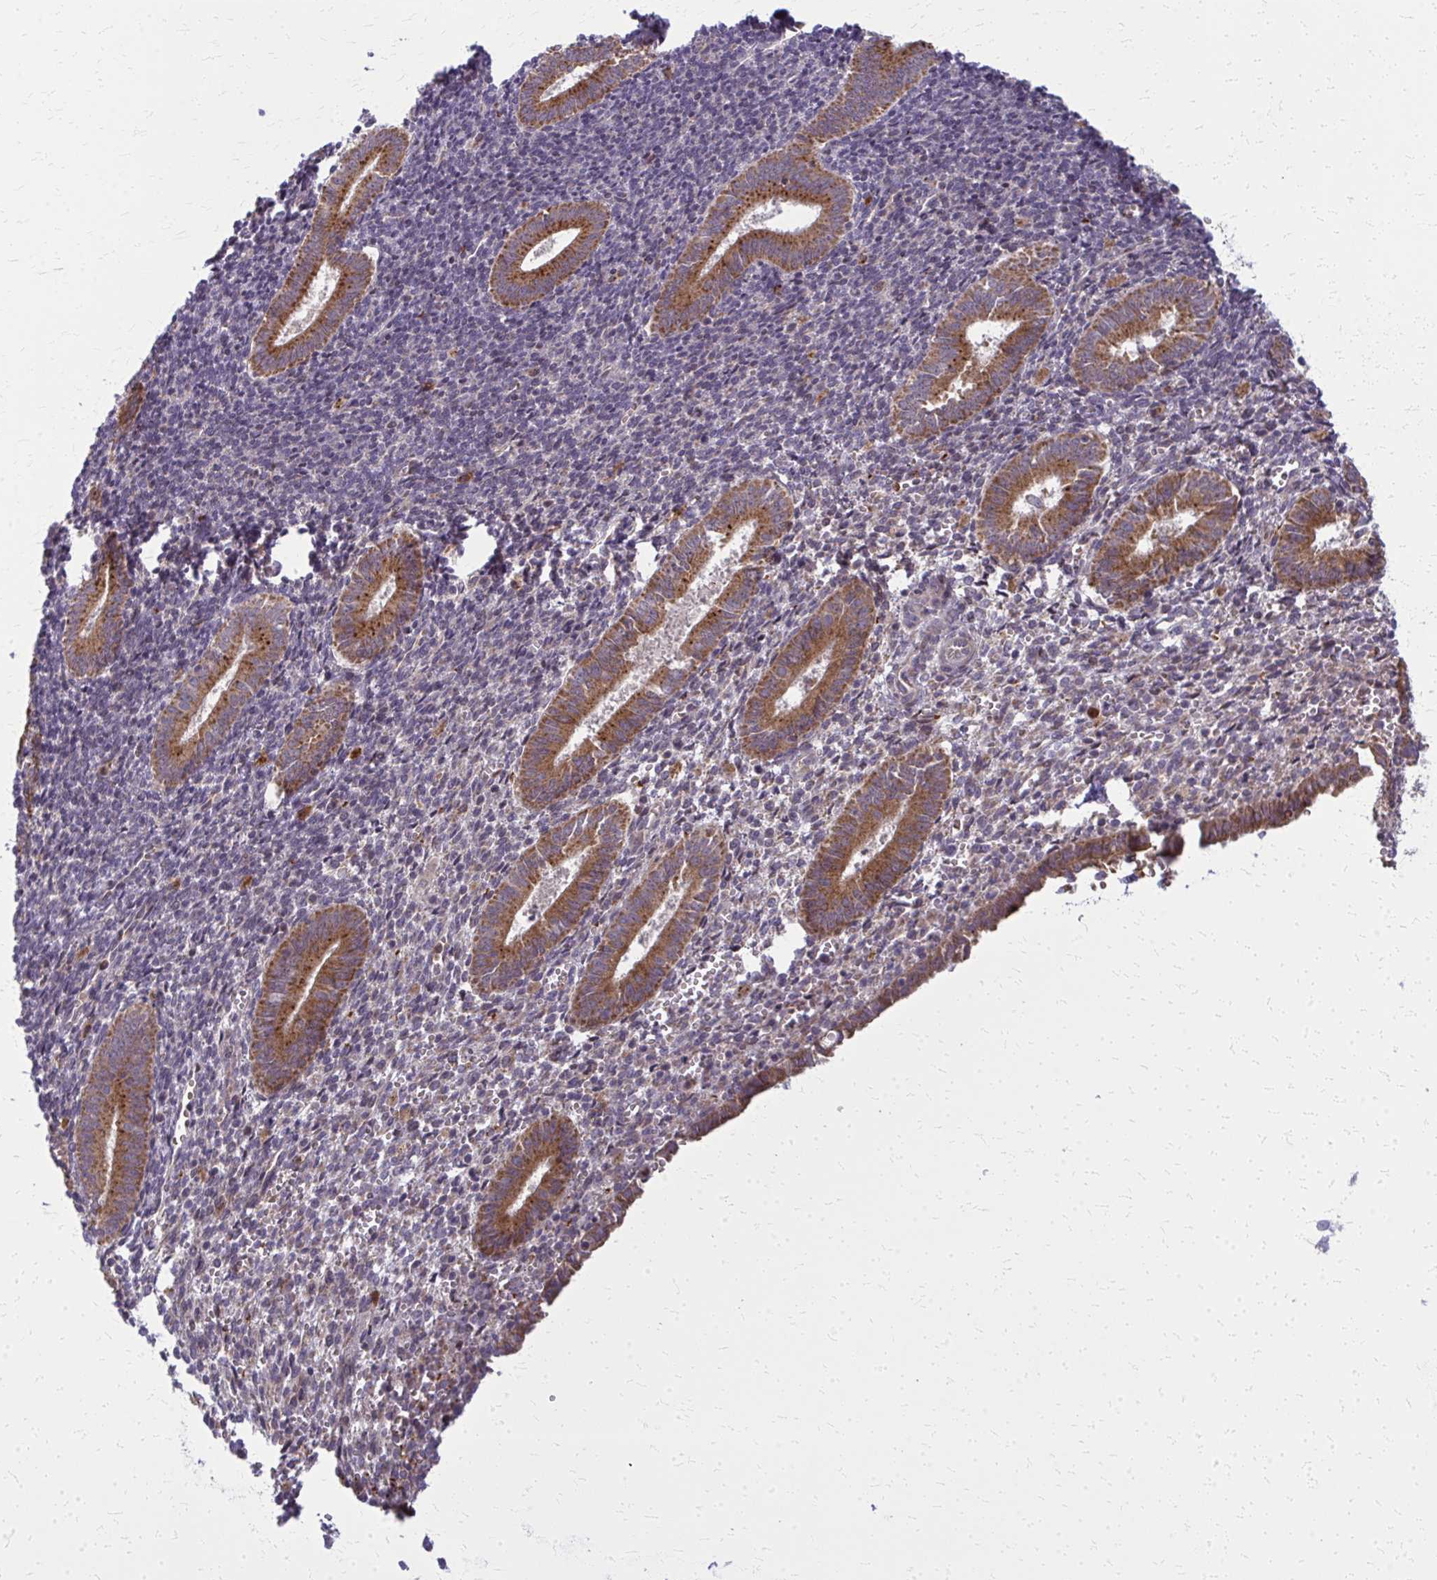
{"staining": {"intensity": "negative", "quantity": "none", "location": "none"}, "tissue": "endometrium", "cell_type": "Cells in endometrial stroma", "image_type": "normal", "snomed": [{"axis": "morphology", "description": "Normal tissue, NOS"}, {"axis": "topography", "description": "Endometrium"}], "caption": "Immunohistochemical staining of unremarkable endometrium demonstrates no significant staining in cells in endometrial stroma.", "gene": "MCCC1", "patient": {"sex": "female", "age": 25}}